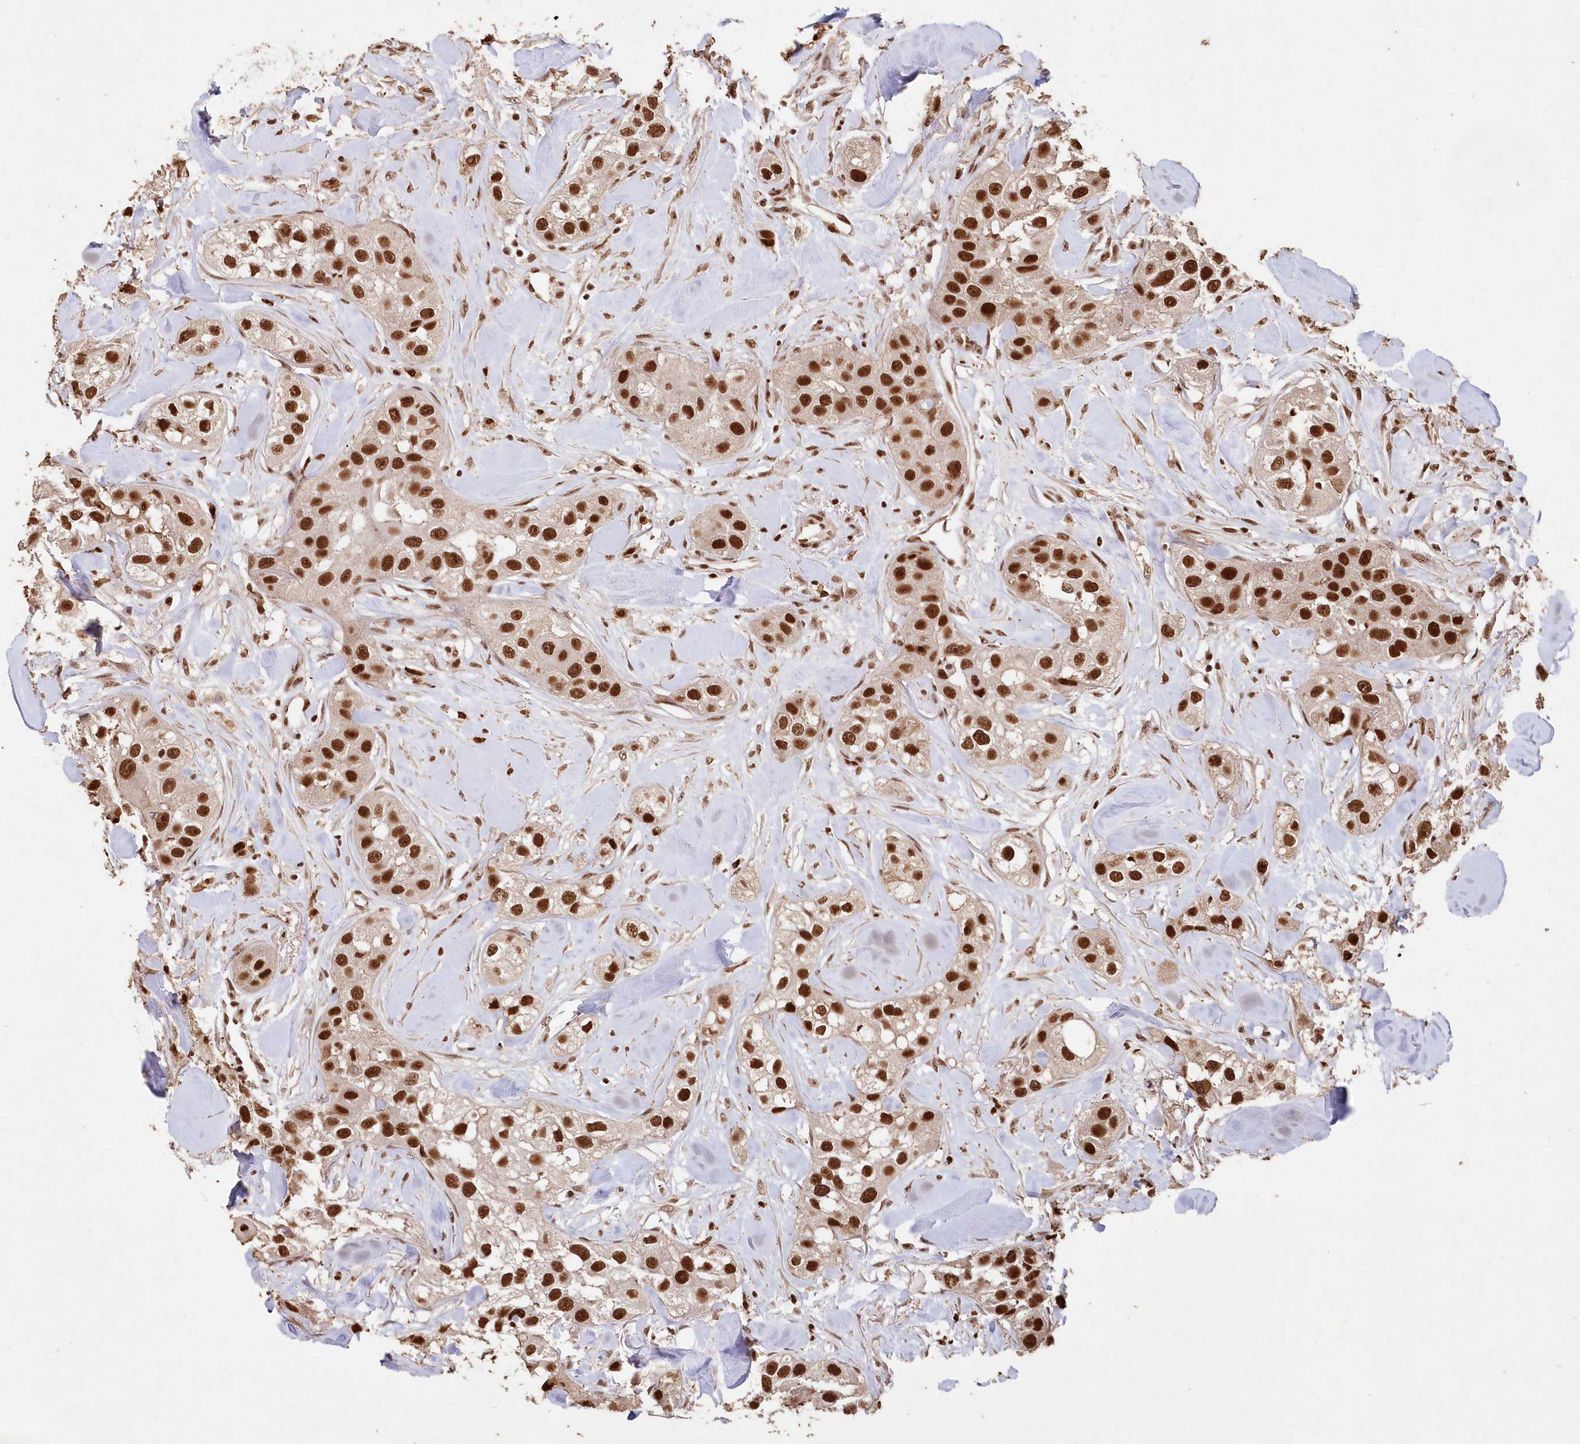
{"staining": {"intensity": "strong", "quantity": ">75%", "location": "nuclear"}, "tissue": "head and neck cancer", "cell_type": "Tumor cells", "image_type": "cancer", "snomed": [{"axis": "morphology", "description": "Normal tissue, NOS"}, {"axis": "morphology", "description": "Squamous cell carcinoma, NOS"}, {"axis": "topography", "description": "Skeletal muscle"}, {"axis": "topography", "description": "Head-Neck"}], "caption": "This is a micrograph of immunohistochemistry staining of head and neck cancer (squamous cell carcinoma), which shows strong expression in the nuclear of tumor cells.", "gene": "PDS5A", "patient": {"sex": "male", "age": 51}}